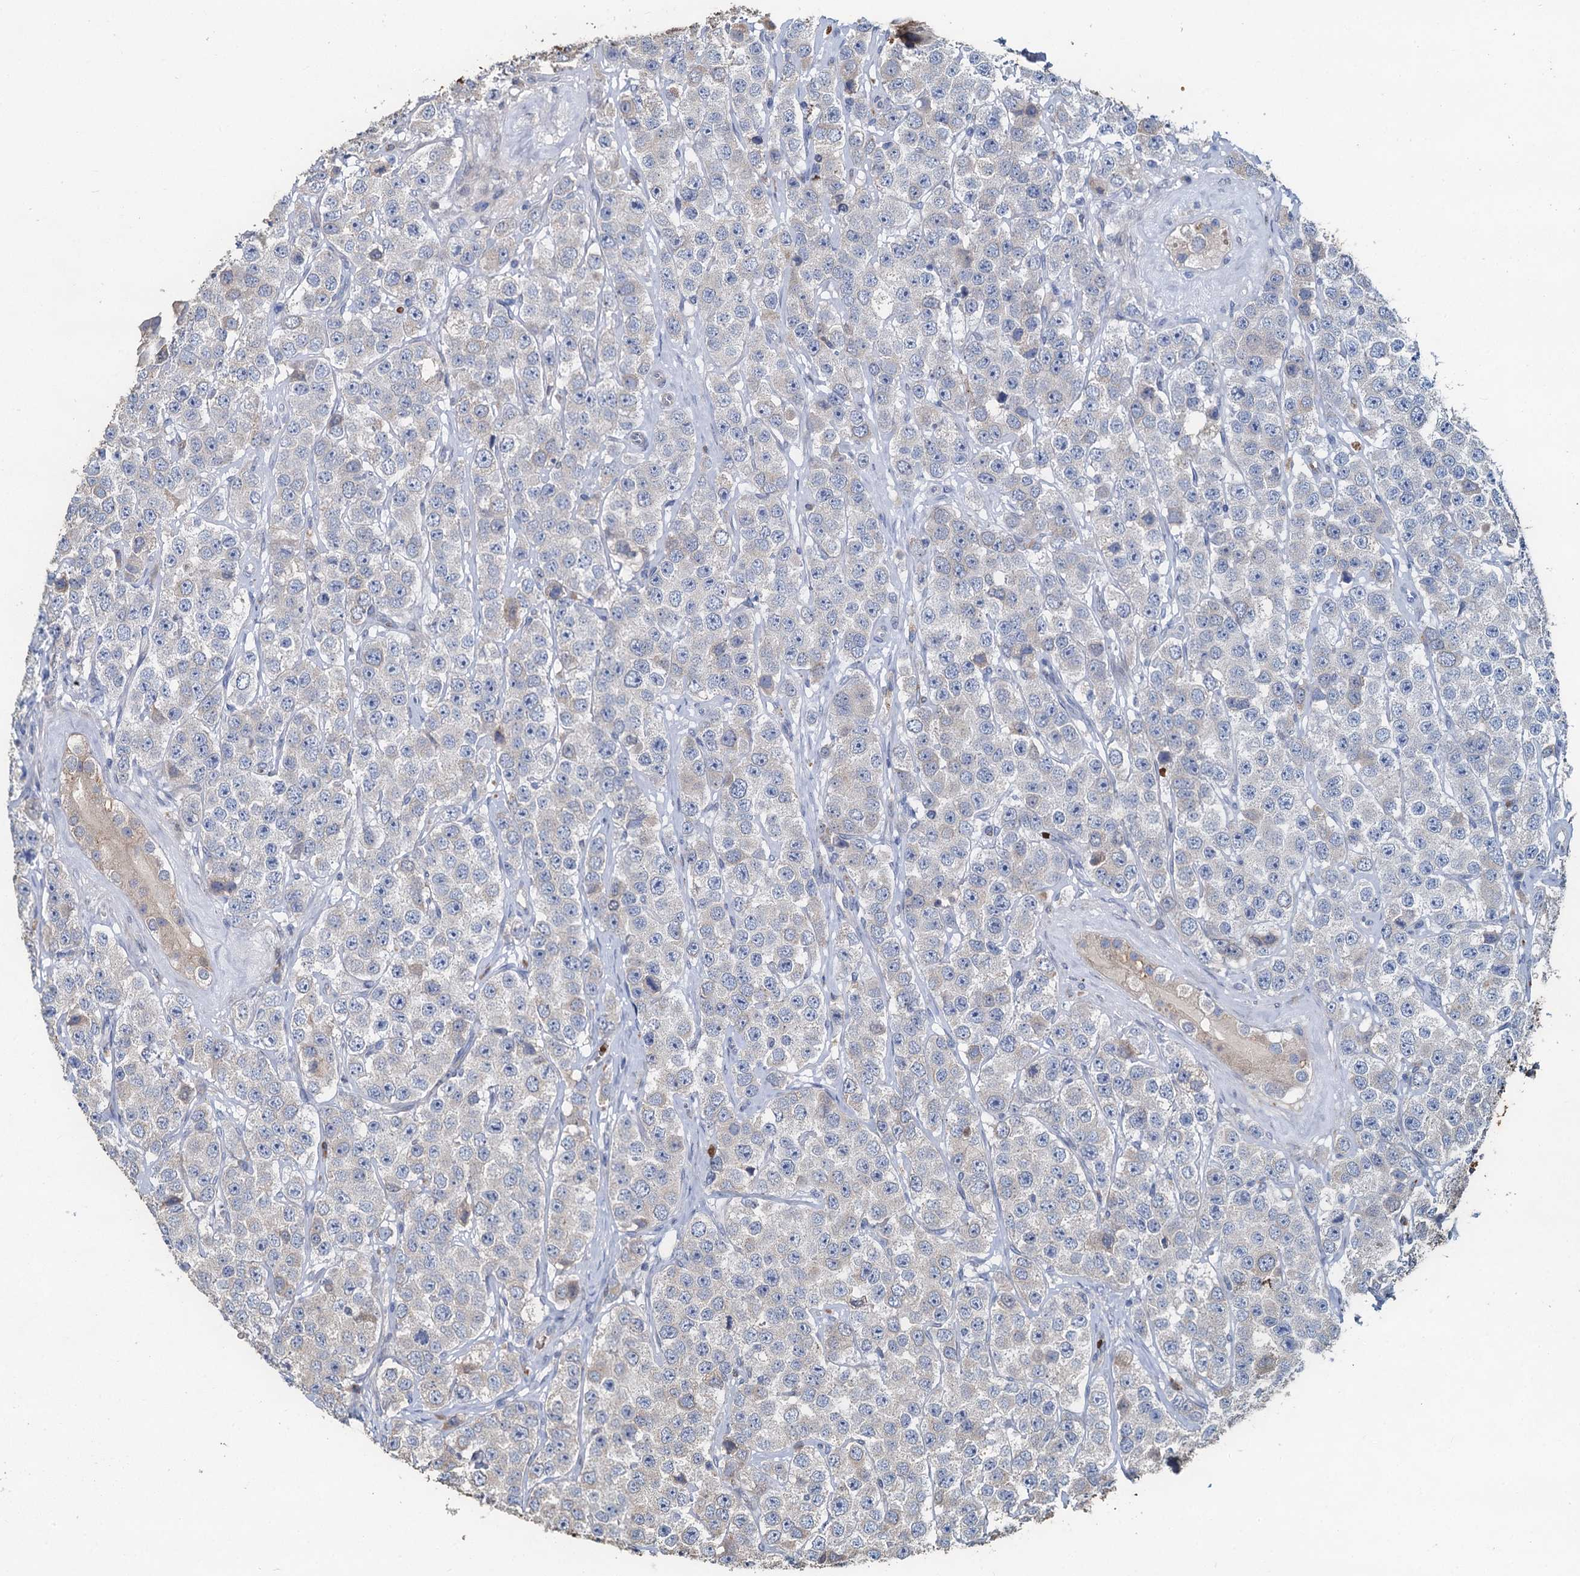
{"staining": {"intensity": "negative", "quantity": "none", "location": "none"}, "tissue": "testis cancer", "cell_type": "Tumor cells", "image_type": "cancer", "snomed": [{"axis": "morphology", "description": "Seminoma, NOS"}, {"axis": "topography", "description": "Testis"}], "caption": "Protein analysis of testis seminoma exhibits no significant expression in tumor cells. (Stains: DAB immunohistochemistry (IHC) with hematoxylin counter stain, Microscopy: brightfield microscopy at high magnification).", "gene": "TCTN2", "patient": {"sex": "male", "age": 28}}